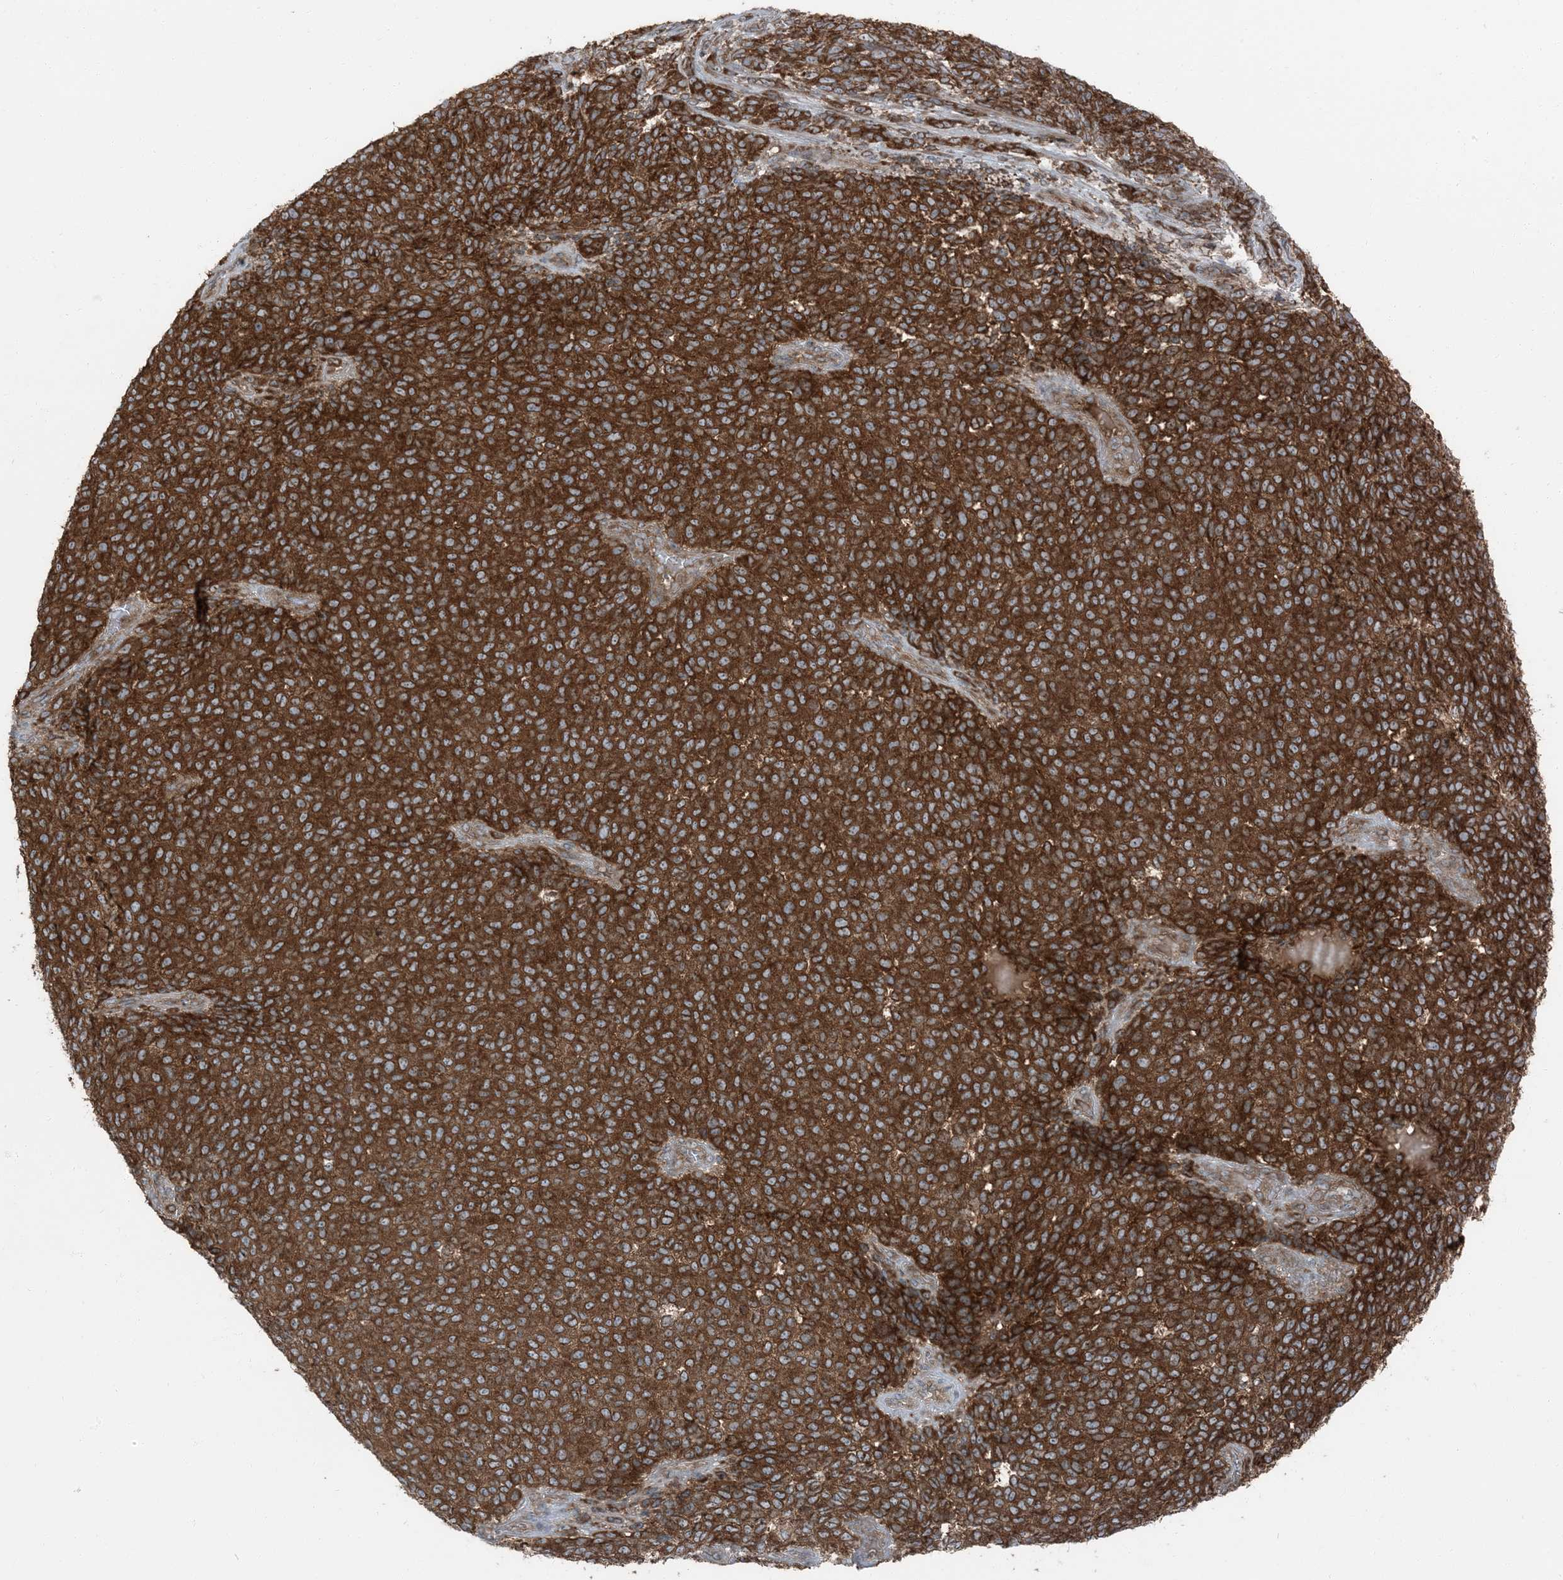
{"staining": {"intensity": "strong", "quantity": ">75%", "location": "cytoplasmic/membranous"}, "tissue": "melanoma", "cell_type": "Tumor cells", "image_type": "cancer", "snomed": [{"axis": "morphology", "description": "Malignant melanoma, NOS"}, {"axis": "topography", "description": "Skin"}], "caption": "Approximately >75% of tumor cells in melanoma show strong cytoplasmic/membranous protein staining as visualized by brown immunohistochemical staining.", "gene": "RAB3GAP1", "patient": {"sex": "male", "age": 49}}